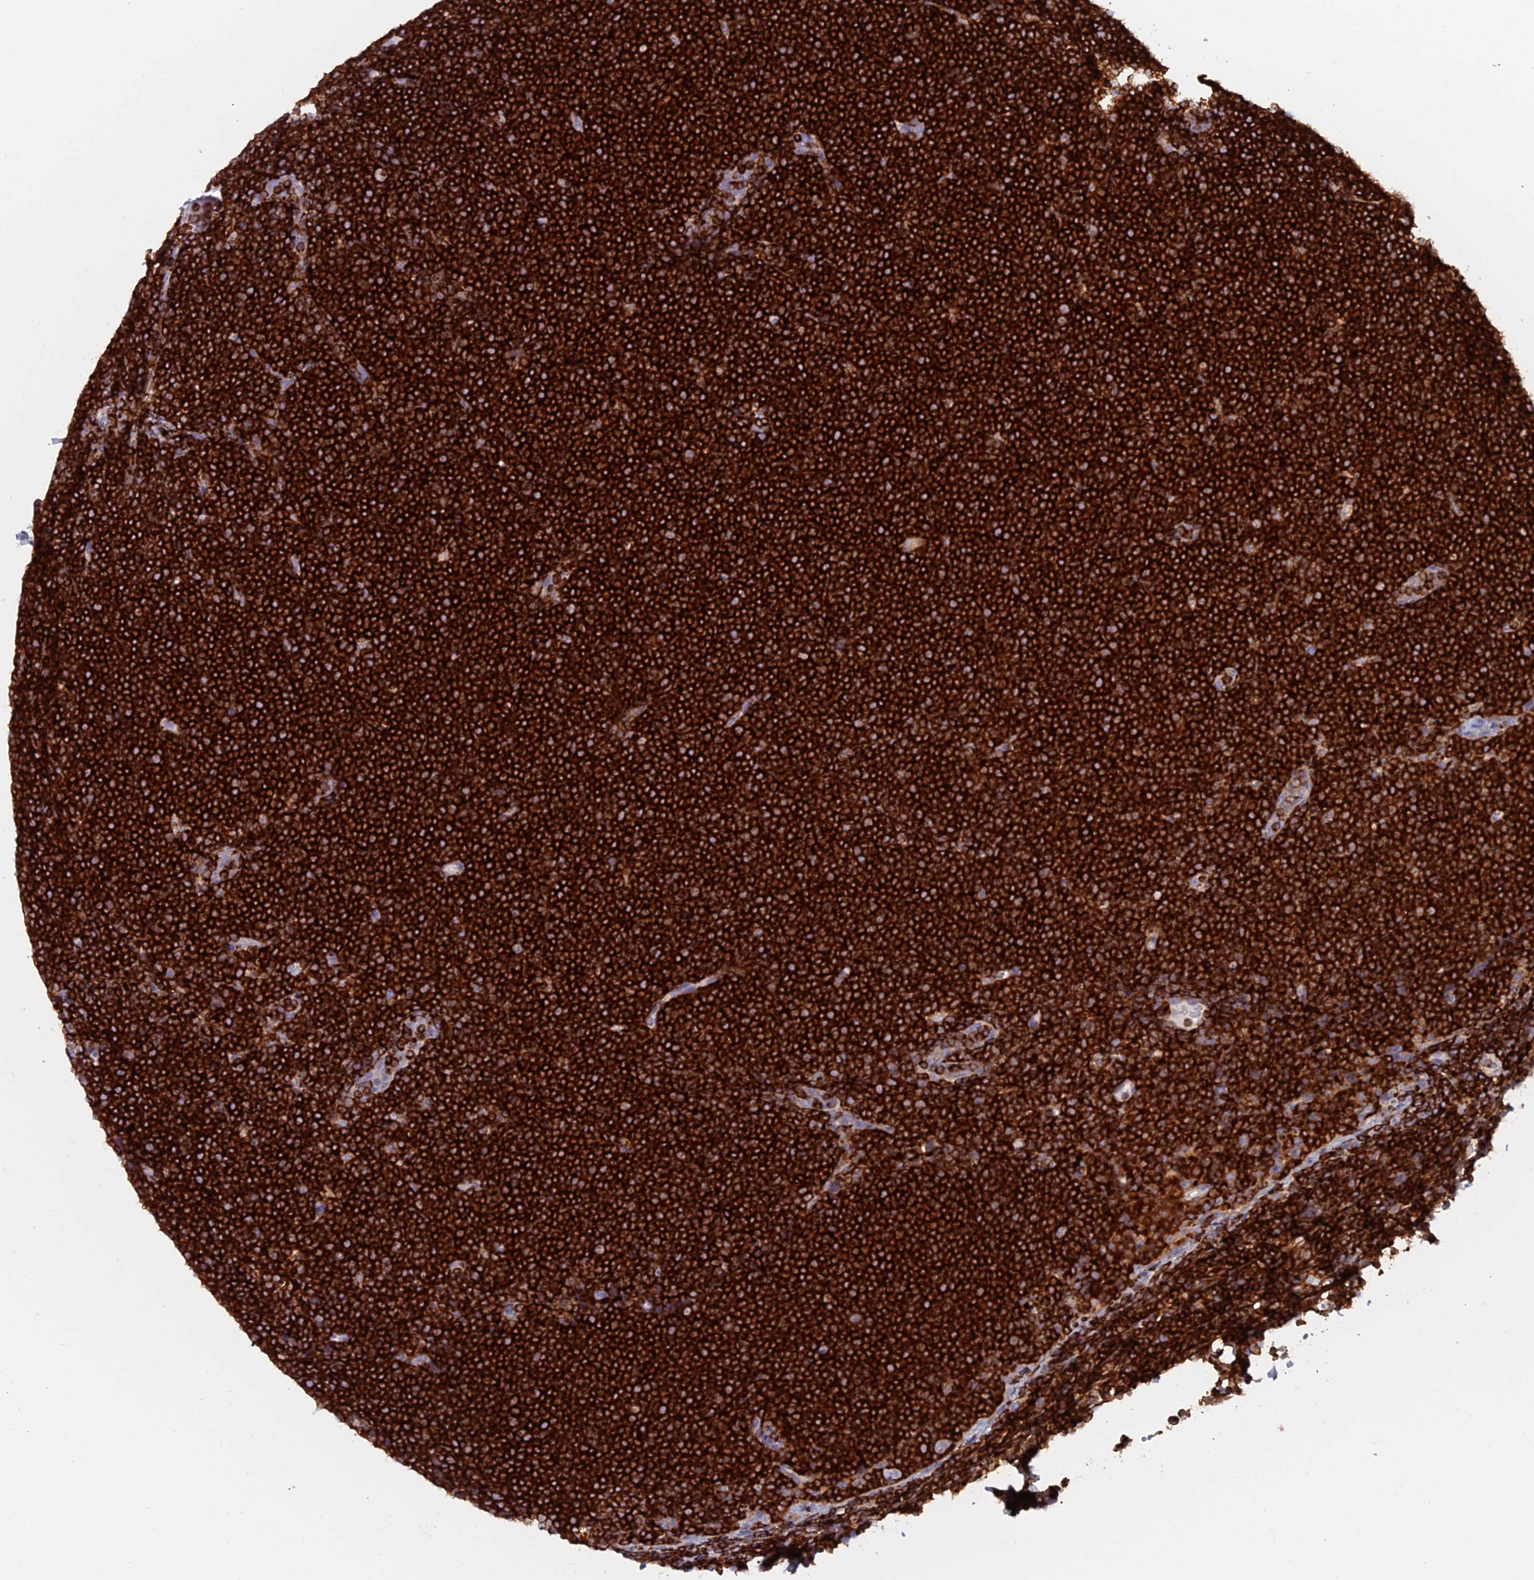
{"staining": {"intensity": "strong", "quantity": ">75%", "location": "cytoplasmic/membranous"}, "tissue": "lymphoma", "cell_type": "Tumor cells", "image_type": "cancer", "snomed": [{"axis": "morphology", "description": "Malignant lymphoma, non-Hodgkin's type, High grade"}, {"axis": "topography", "description": "Lymph node"}], "caption": "About >75% of tumor cells in lymphoma reveal strong cytoplasmic/membranous protein staining as visualized by brown immunohistochemical staining.", "gene": "ABI3BP", "patient": {"sex": "male", "age": 13}}